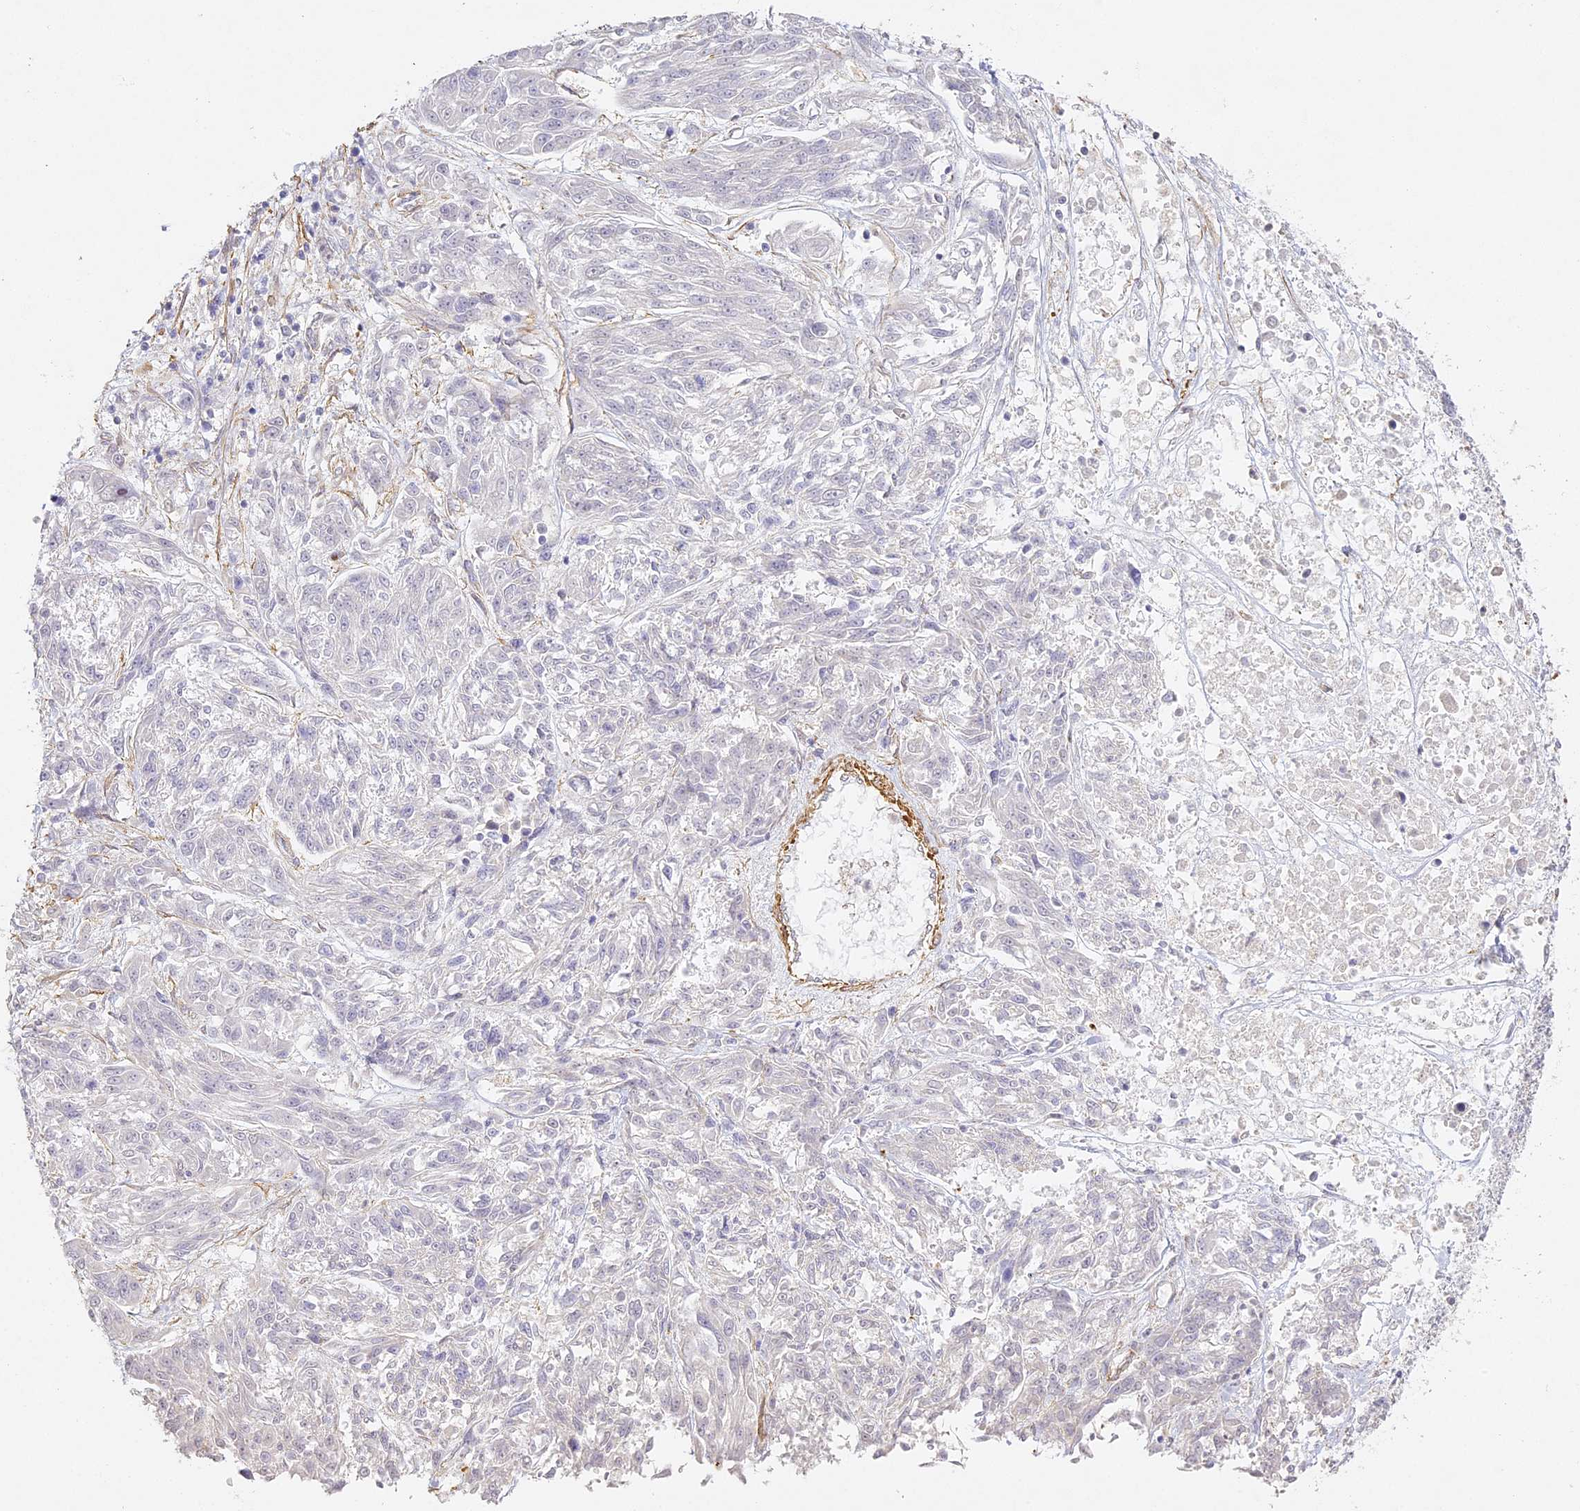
{"staining": {"intensity": "negative", "quantity": "none", "location": "none"}, "tissue": "melanoma", "cell_type": "Tumor cells", "image_type": "cancer", "snomed": [{"axis": "morphology", "description": "Malignant melanoma, NOS"}, {"axis": "topography", "description": "Skin"}], "caption": "High power microscopy photomicrograph of an immunohistochemistry histopathology image of malignant melanoma, revealing no significant staining in tumor cells.", "gene": "MED28", "patient": {"sex": "male", "age": 53}}